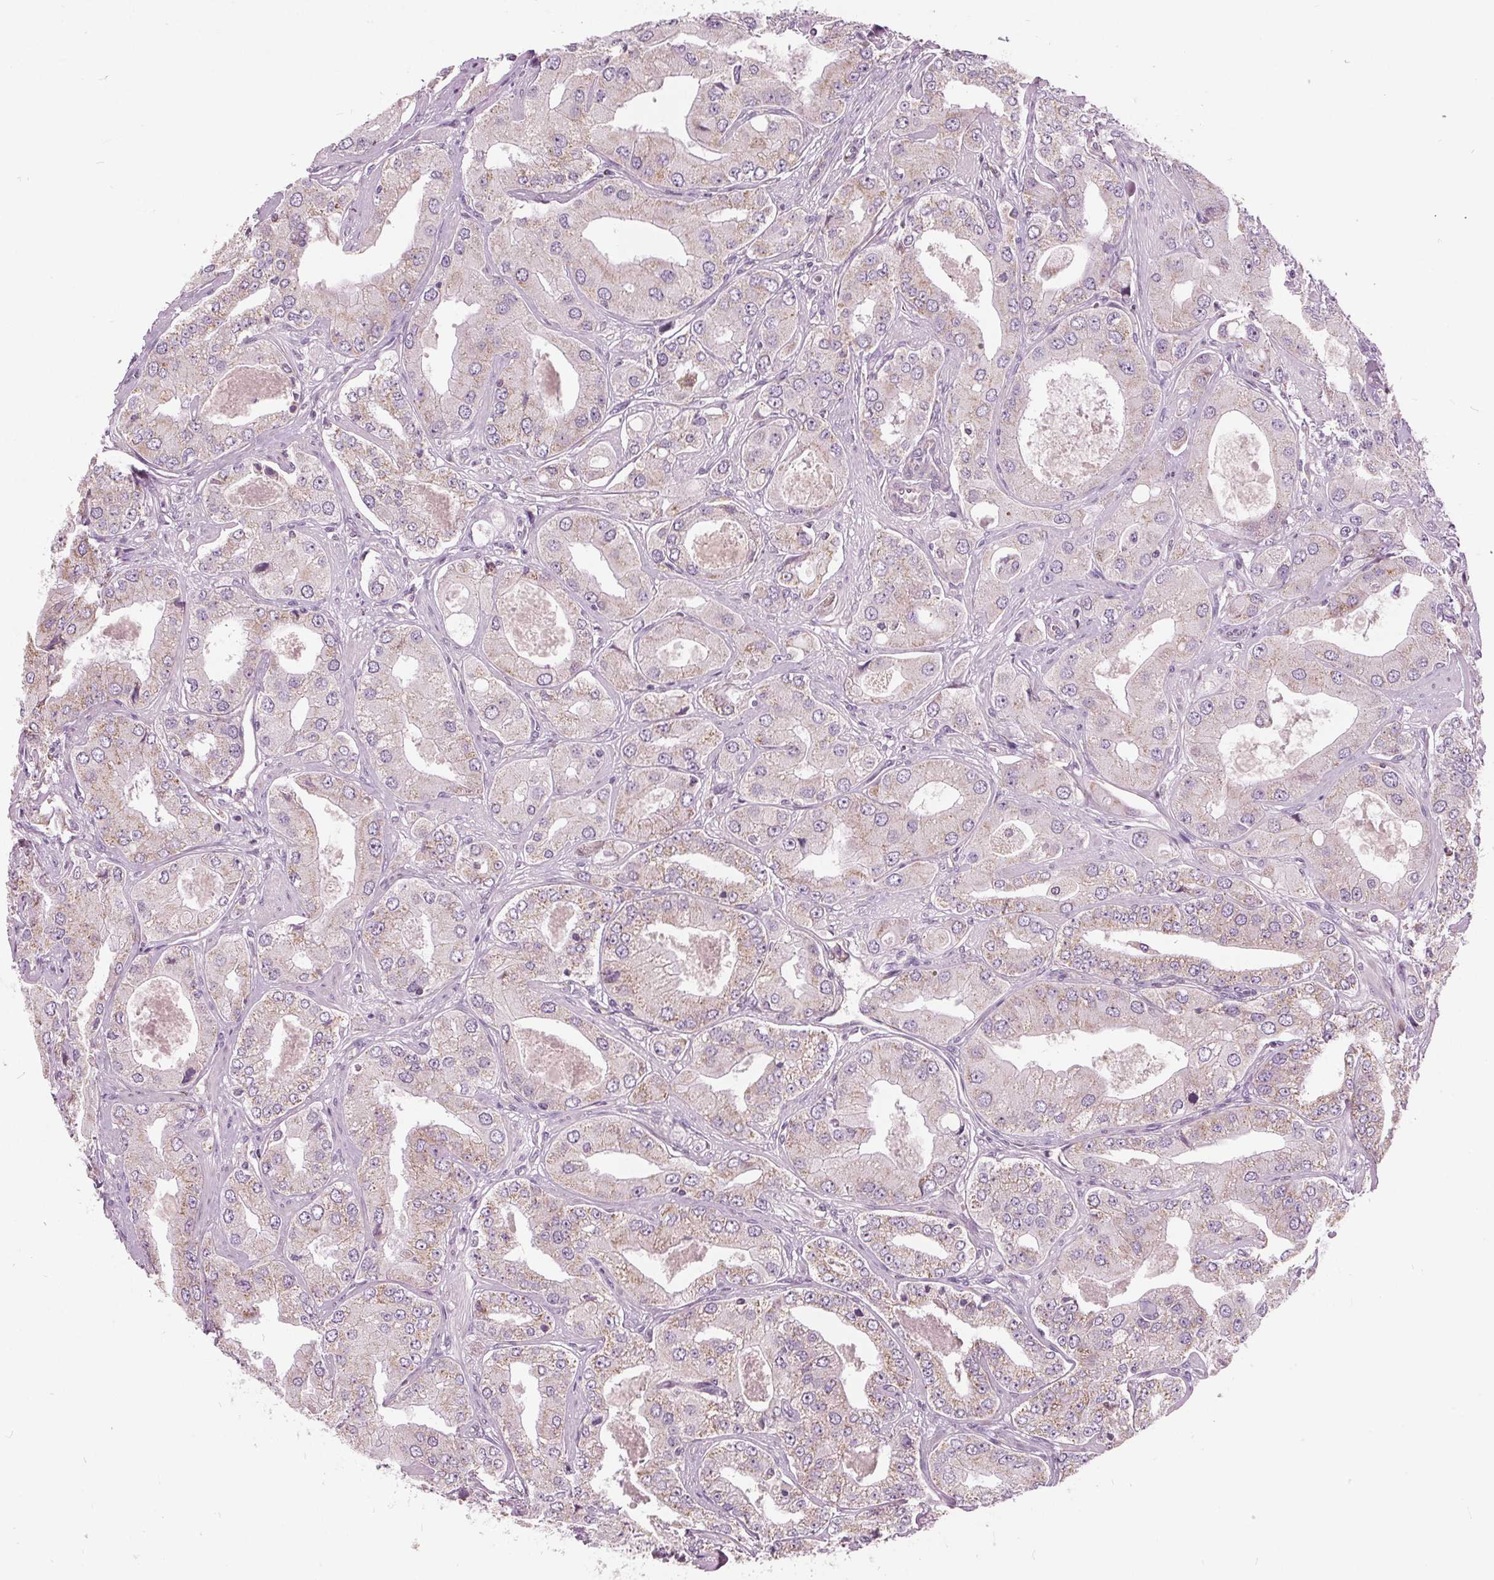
{"staining": {"intensity": "weak", "quantity": ">75%", "location": "cytoplasmic/membranous"}, "tissue": "prostate cancer", "cell_type": "Tumor cells", "image_type": "cancer", "snomed": [{"axis": "morphology", "description": "Adenocarcinoma, Low grade"}, {"axis": "topography", "description": "Prostate"}], "caption": "A photomicrograph showing weak cytoplasmic/membranous positivity in about >75% of tumor cells in prostate cancer (low-grade adenocarcinoma), as visualized by brown immunohistochemical staining.", "gene": "ECI2", "patient": {"sex": "male", "age": 60}}